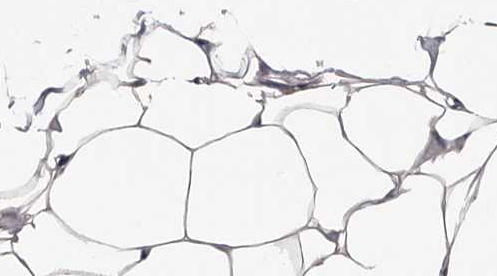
{"staining": {"intensity": "negative", "quantity": "none", "location": "none"}, "tissue": "adipose tissue", "cell_type": "Adipocytes", "image_type": "normal", "snomed": [{"axis": "morphology", "description": "Normal tissue, NOS"}, {"axis": "topography", "description": "Breast"}], "caption": "Immunohistochemistry of benign human adipose tissue reveals no positivity in adipocytes.", "gene": "ARMCX2", "patient": {"sex": "female", "age": 23}}